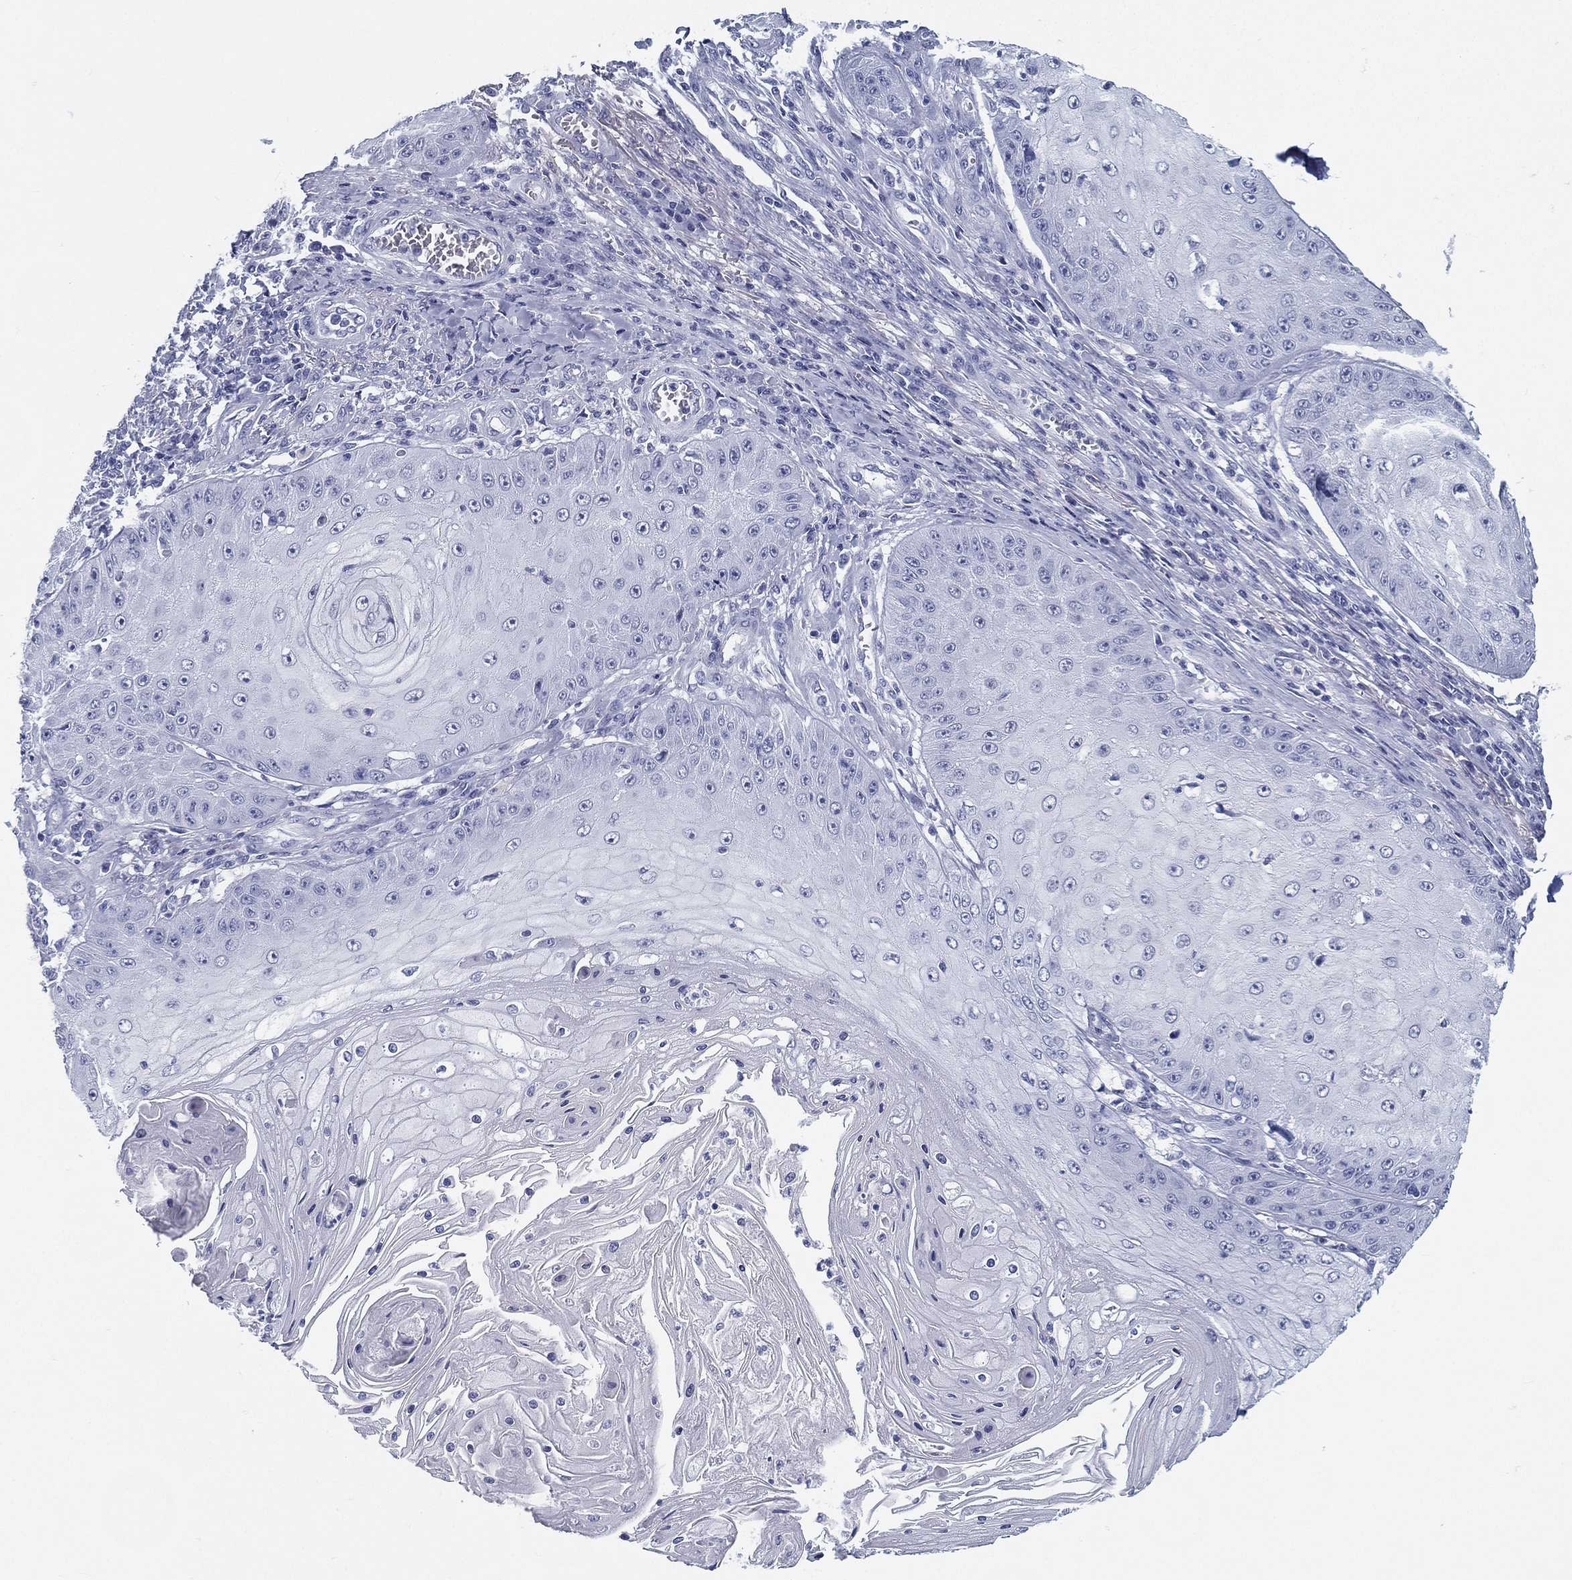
{"staining": {"intensity": "negative", "quantity": "none", "location": "none"}, "tissue": "skin cancer", "cell_type": "Tumor cells", "image_type": "cancer", "snomed": [{"axis": "morphology", "description": "Squamous cell carcinoma, NOS"}, {"axis": "topography", "description": "Skin"}], "caption": "High power microscopy photomicrograph of an IHC micrograph of skin squamous cell carcinoma, revealing no significant staining in tumor cells.", "gene": "ATP1B2", "patient": {"sex": "male", "age": 70}}